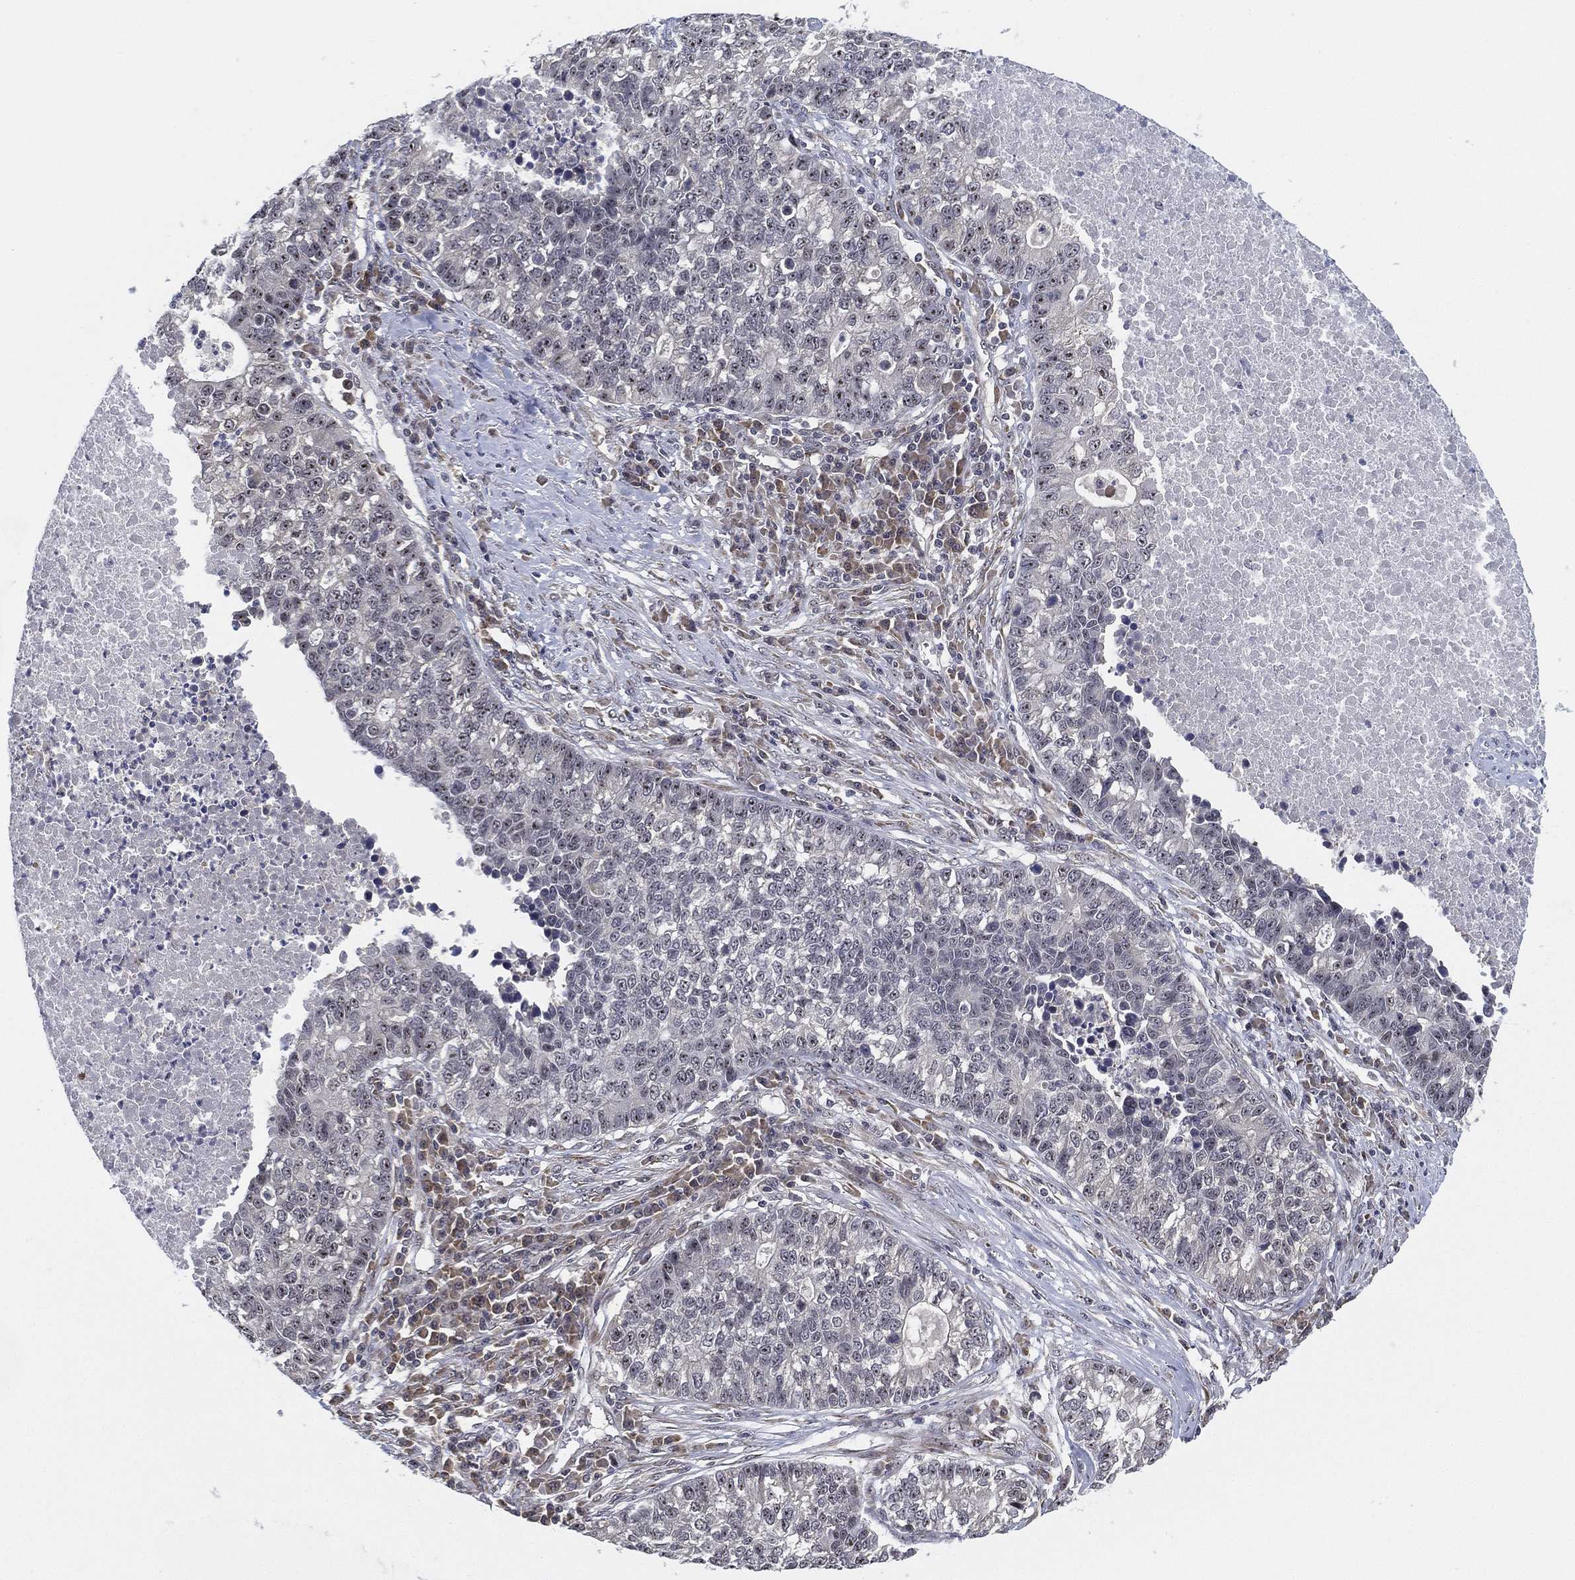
{"staining": {"intensity": "moderate", "quantity": "<25%", "location": "nuclear"}, "tissue": "lung cancer", "cell_type": "Tumor cells", "image_type": "cancer", "snomed": [{"axis": "morphology", "description": "Adenocarcinoma, NOS"}, {"axis": "topography", "description": "Lung"}], "caption": "Moderate nuclear protein expression is present in about <25% of tumor cells in adenocarcinoma (lung).", "gene": "PPP1R16B", "patient": {"sex": "male", "age": 57}}